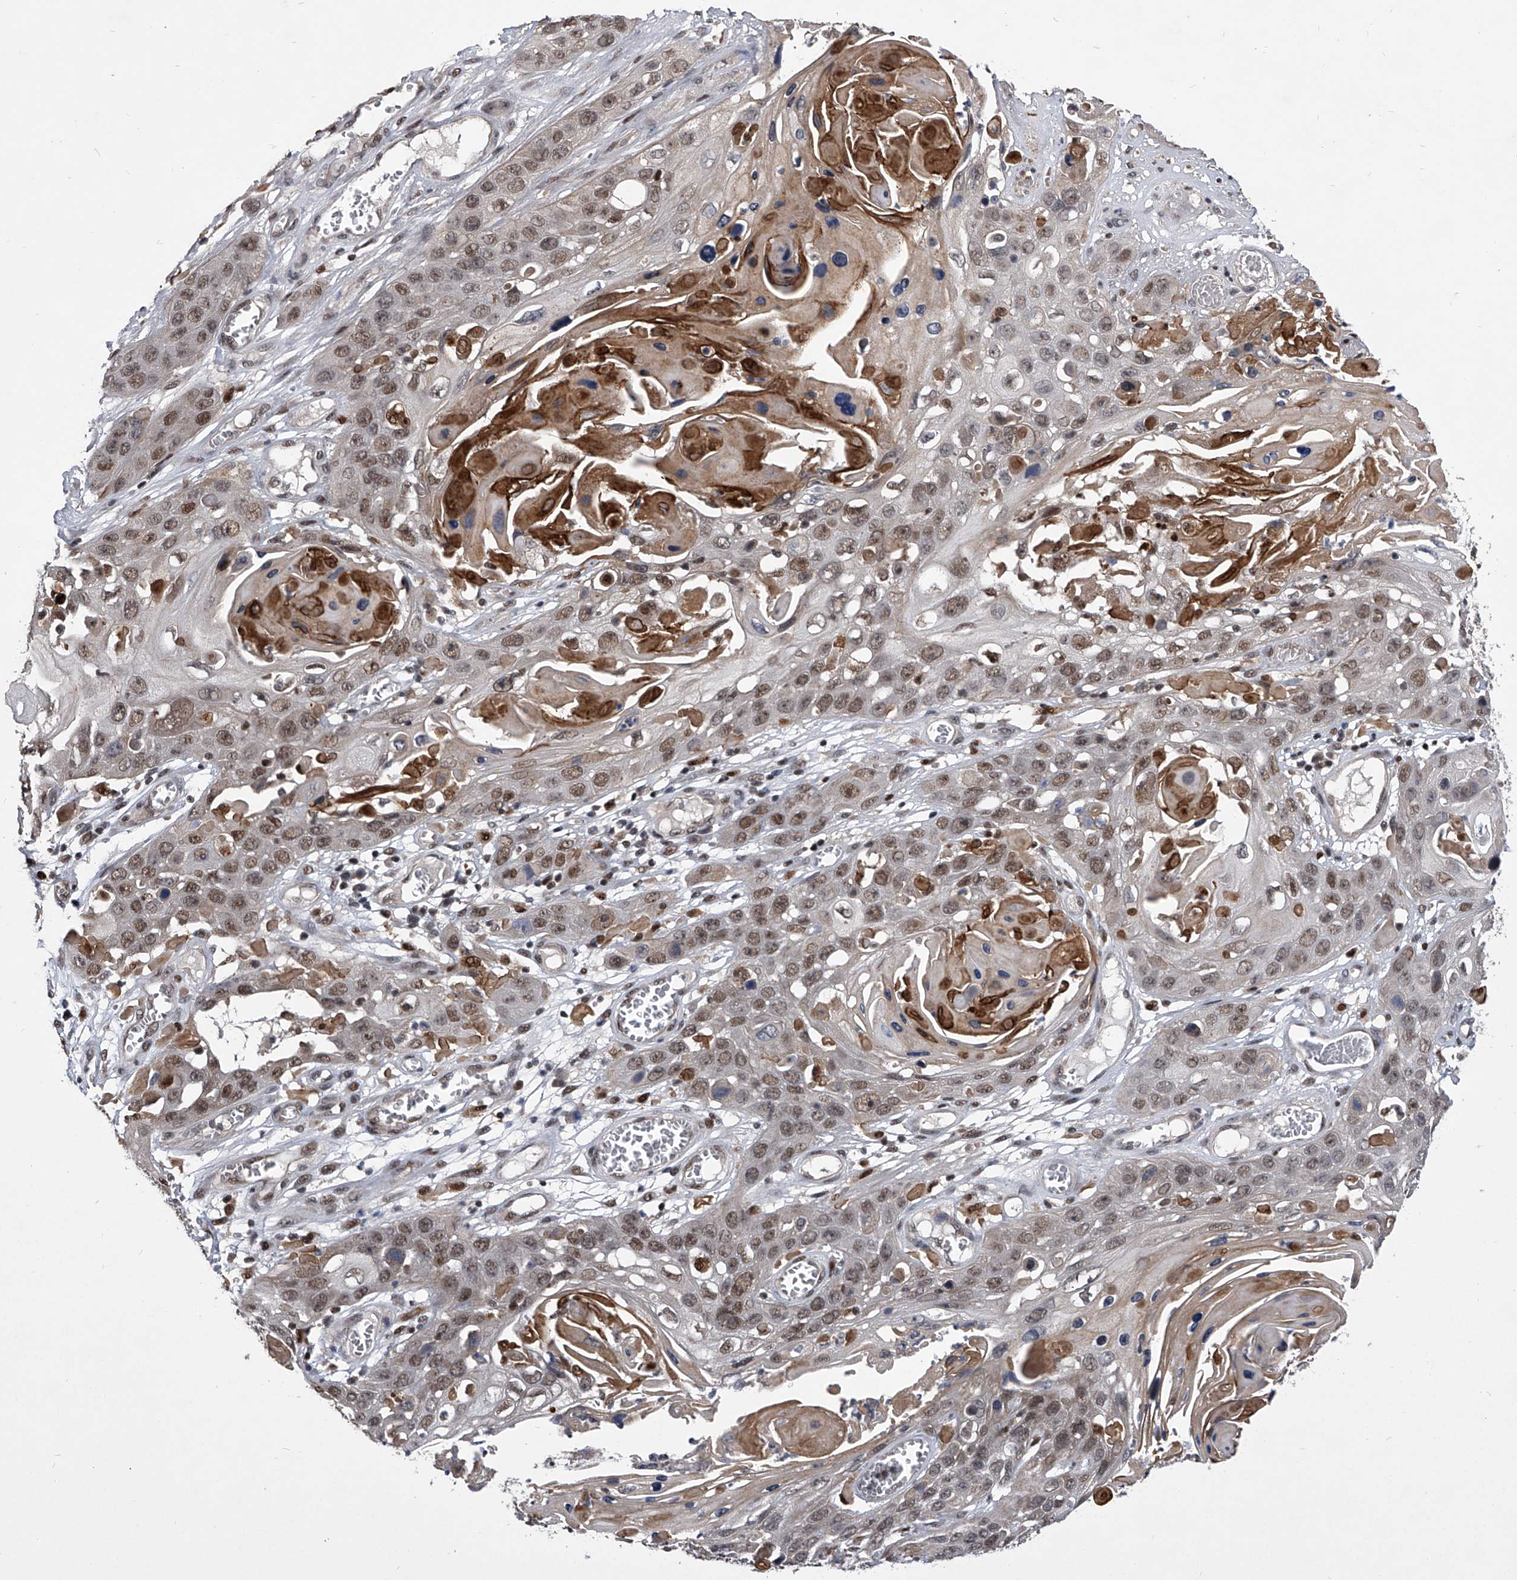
{"staining": {"intensity": "moderate", "quantity": ">75%", "location": "nuclear"}, "tissue": "skin cancer", "cell_type": "Tumor cells", "image_type": "cancer", "snomed": [{"axis": "morphology", "description": "Squamous cell carcinoma, NOS"}, {"axis": "topography", "description": "Skin"}], "caption": "This is an image of IHC staining of squamous cell carcinoma (skin), which shows moderate staining in the nuclear of tumor cells.", "gene": "CMTR1", "patient": {"sex": "male", "age": 55}}